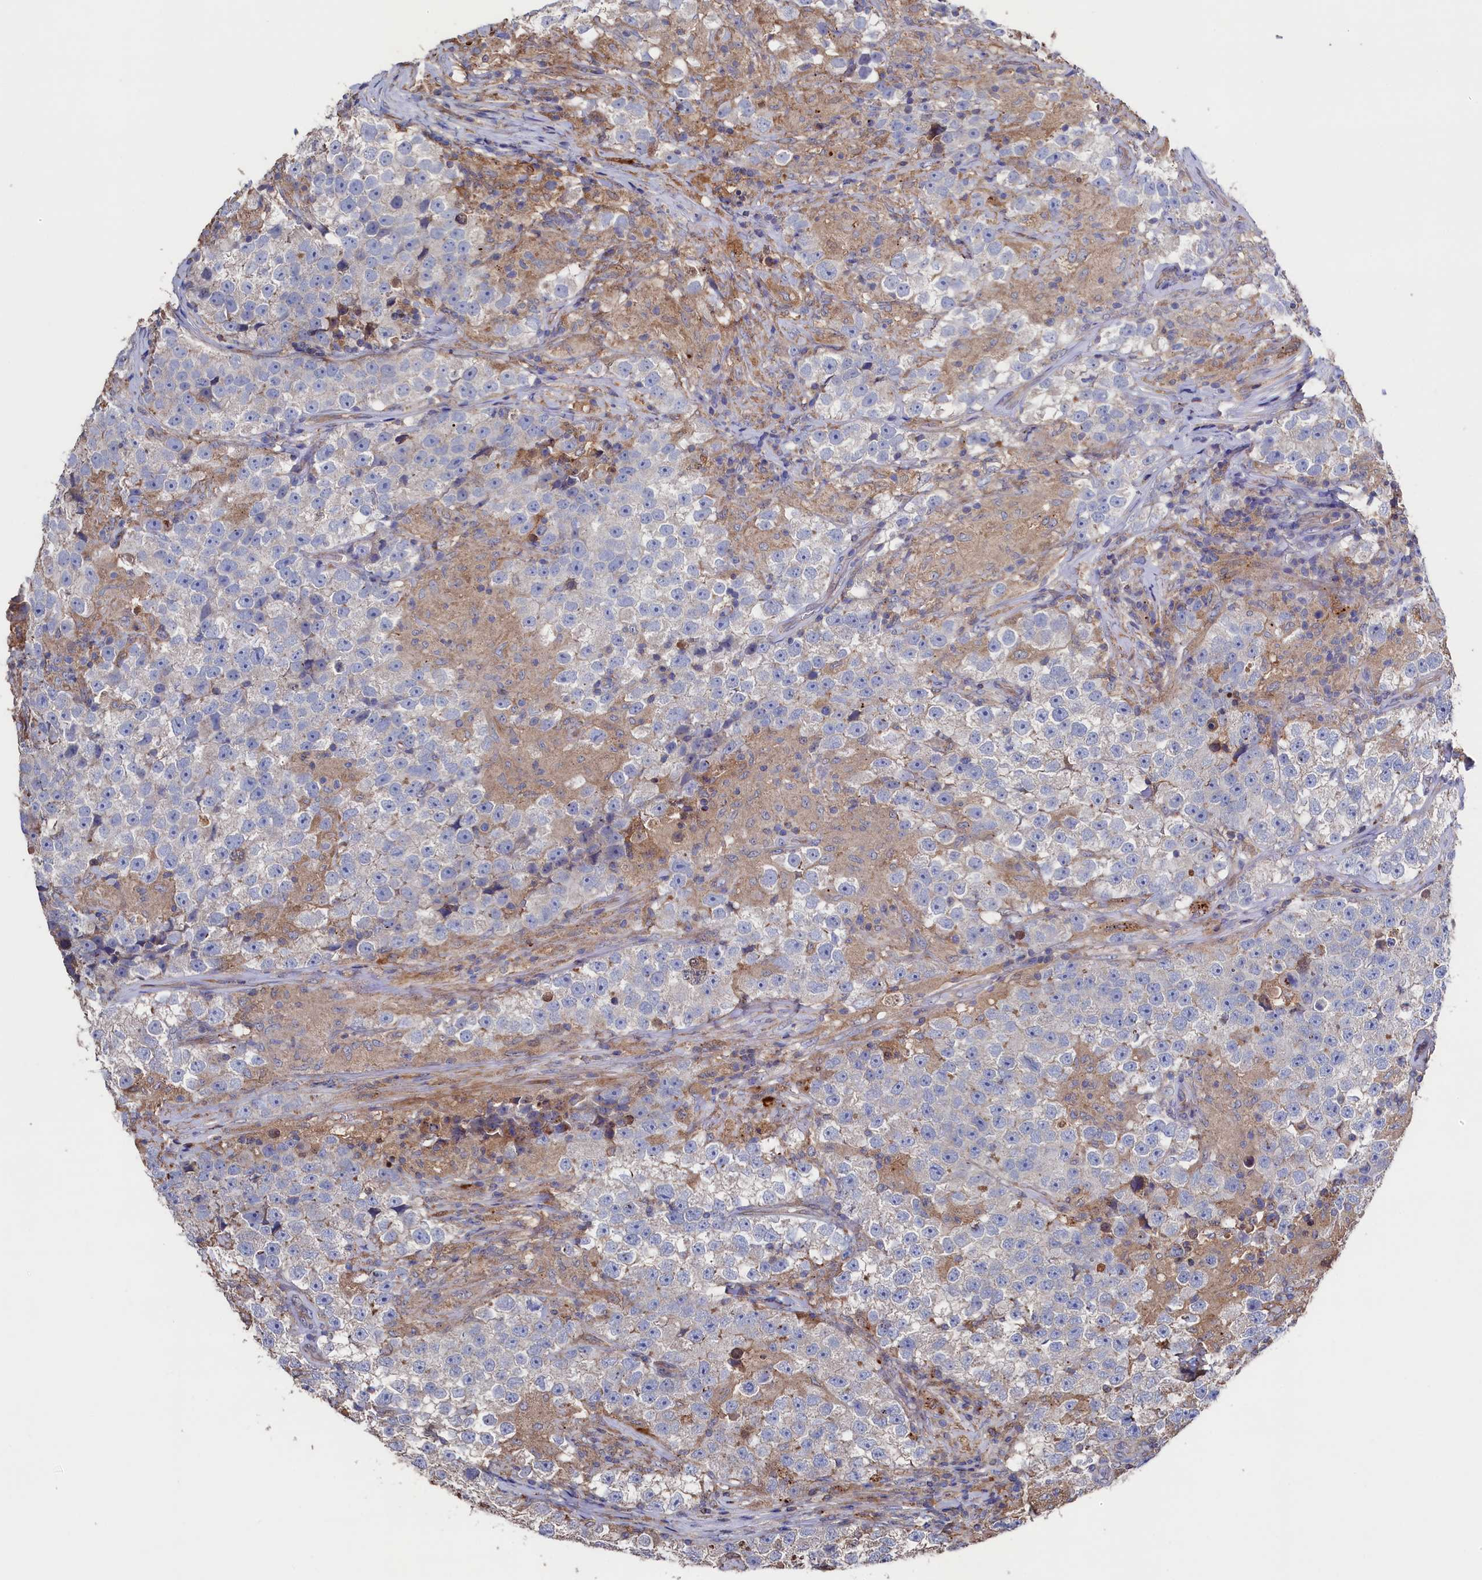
{"staining": {"intensity": "negative", "quantity": "none", "location": "none"}, "tissue": "testis cancer", "cell_type": "Tumor cells", "image_type": "cancer", "snomed": [{"axis": "morphology", "description": "Seminoma, NOS"}, {"axis": "topography", "description": "Testis"}], "caption": "This is a micrograph of immunohistochemistry staining of seminoma (testis), which shows no staining in tumor cells.", "gene": "TK2", "patient": {"sex": "male", "age": 46}}